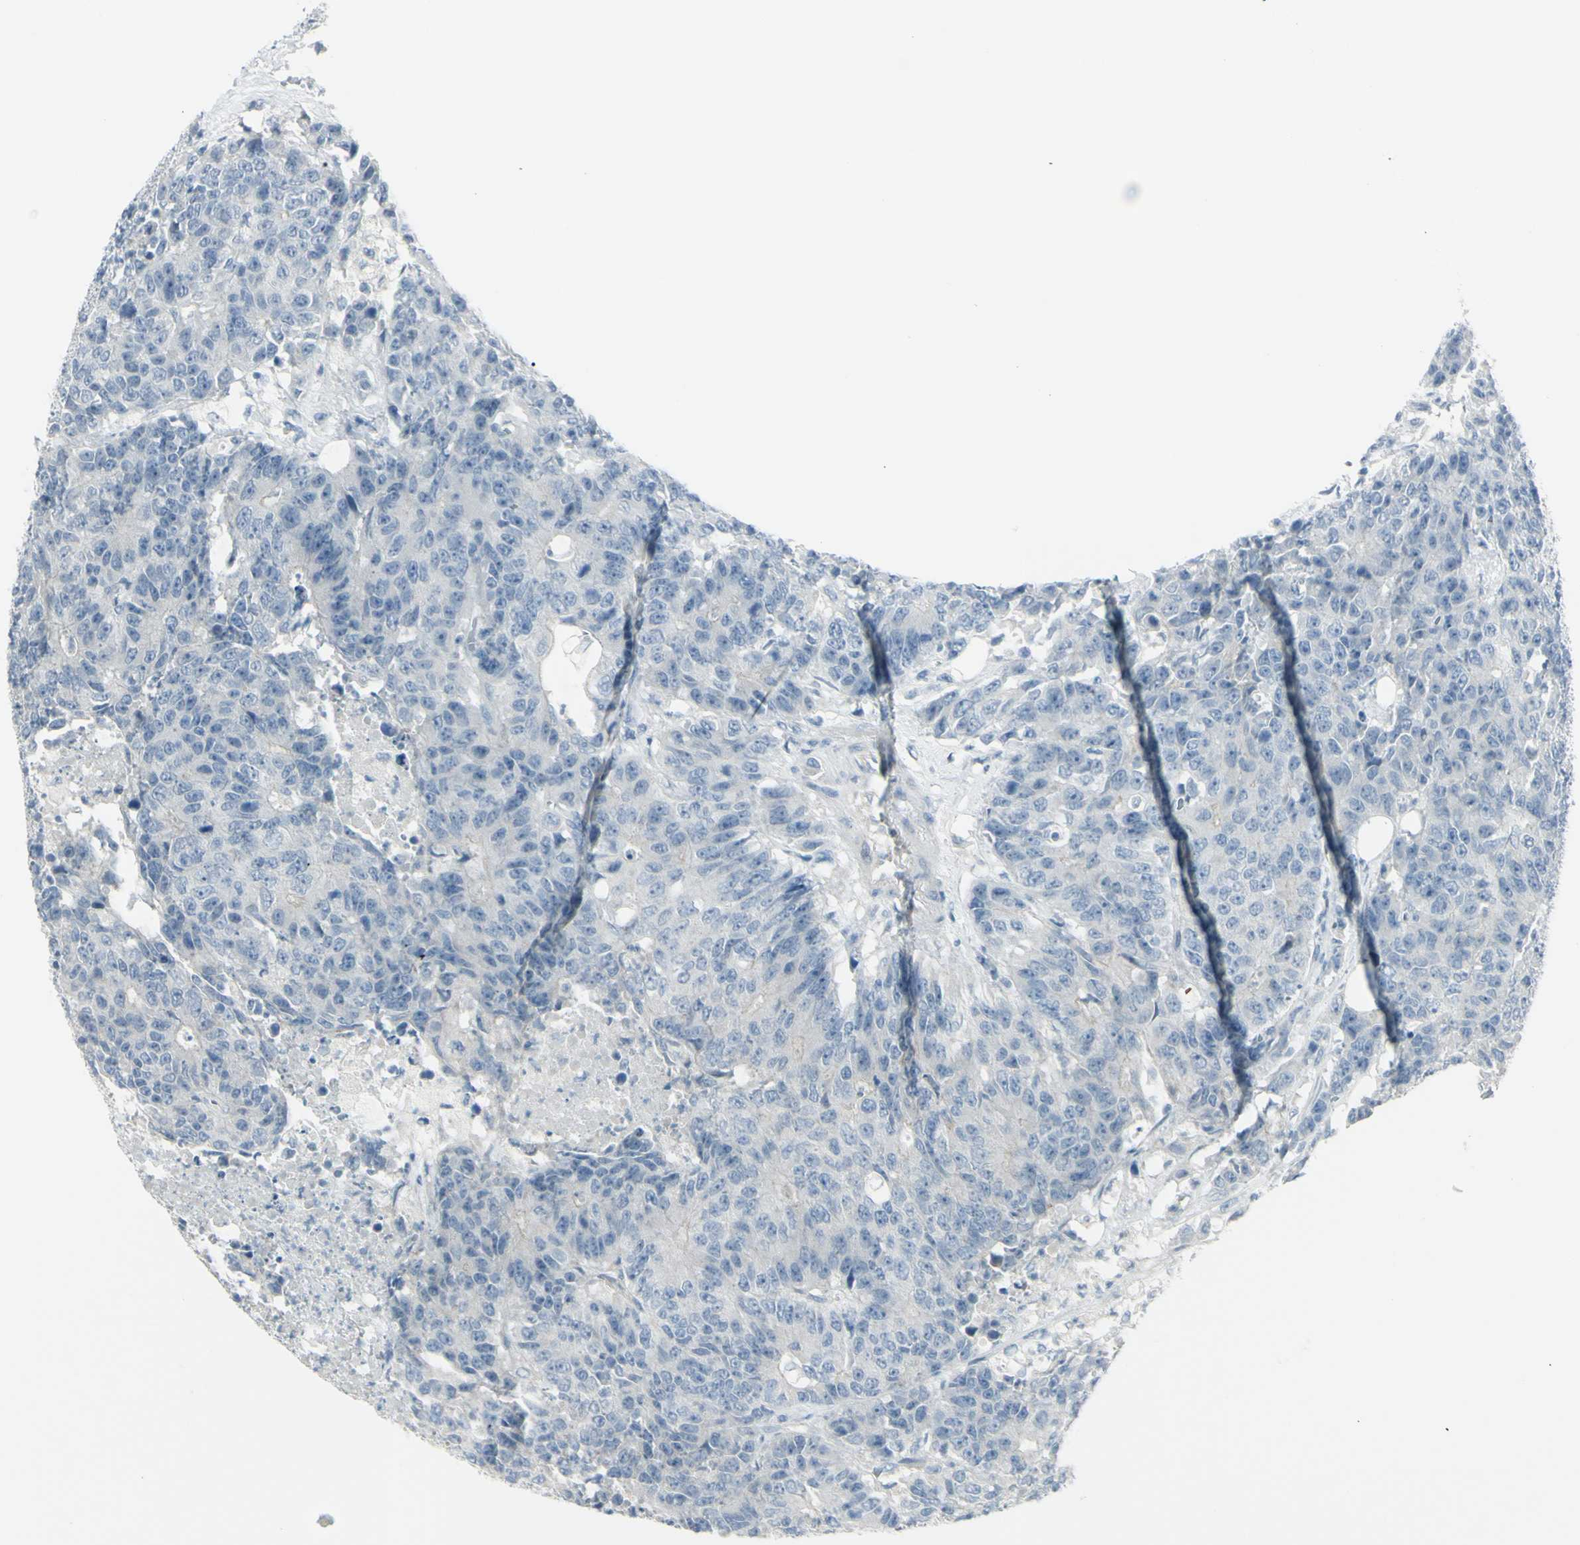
{"staining": {"intensity": "negative", "quantity": "none", "location": "none"}, "tissue": "colorectal cancer", "cell_type": "Tumor cells", "image_type": "cancer", "snomed": [{"axis": "morphology", "description": "Adenocarcinoma, NOS"}, {"axis": "topography", "description": "Colon"}], "caption": "There is no significant expression in tumor cells of colorectal cancer.", "gene": "SH3GL2", "patient": {"sex": "female", "age": 86}}